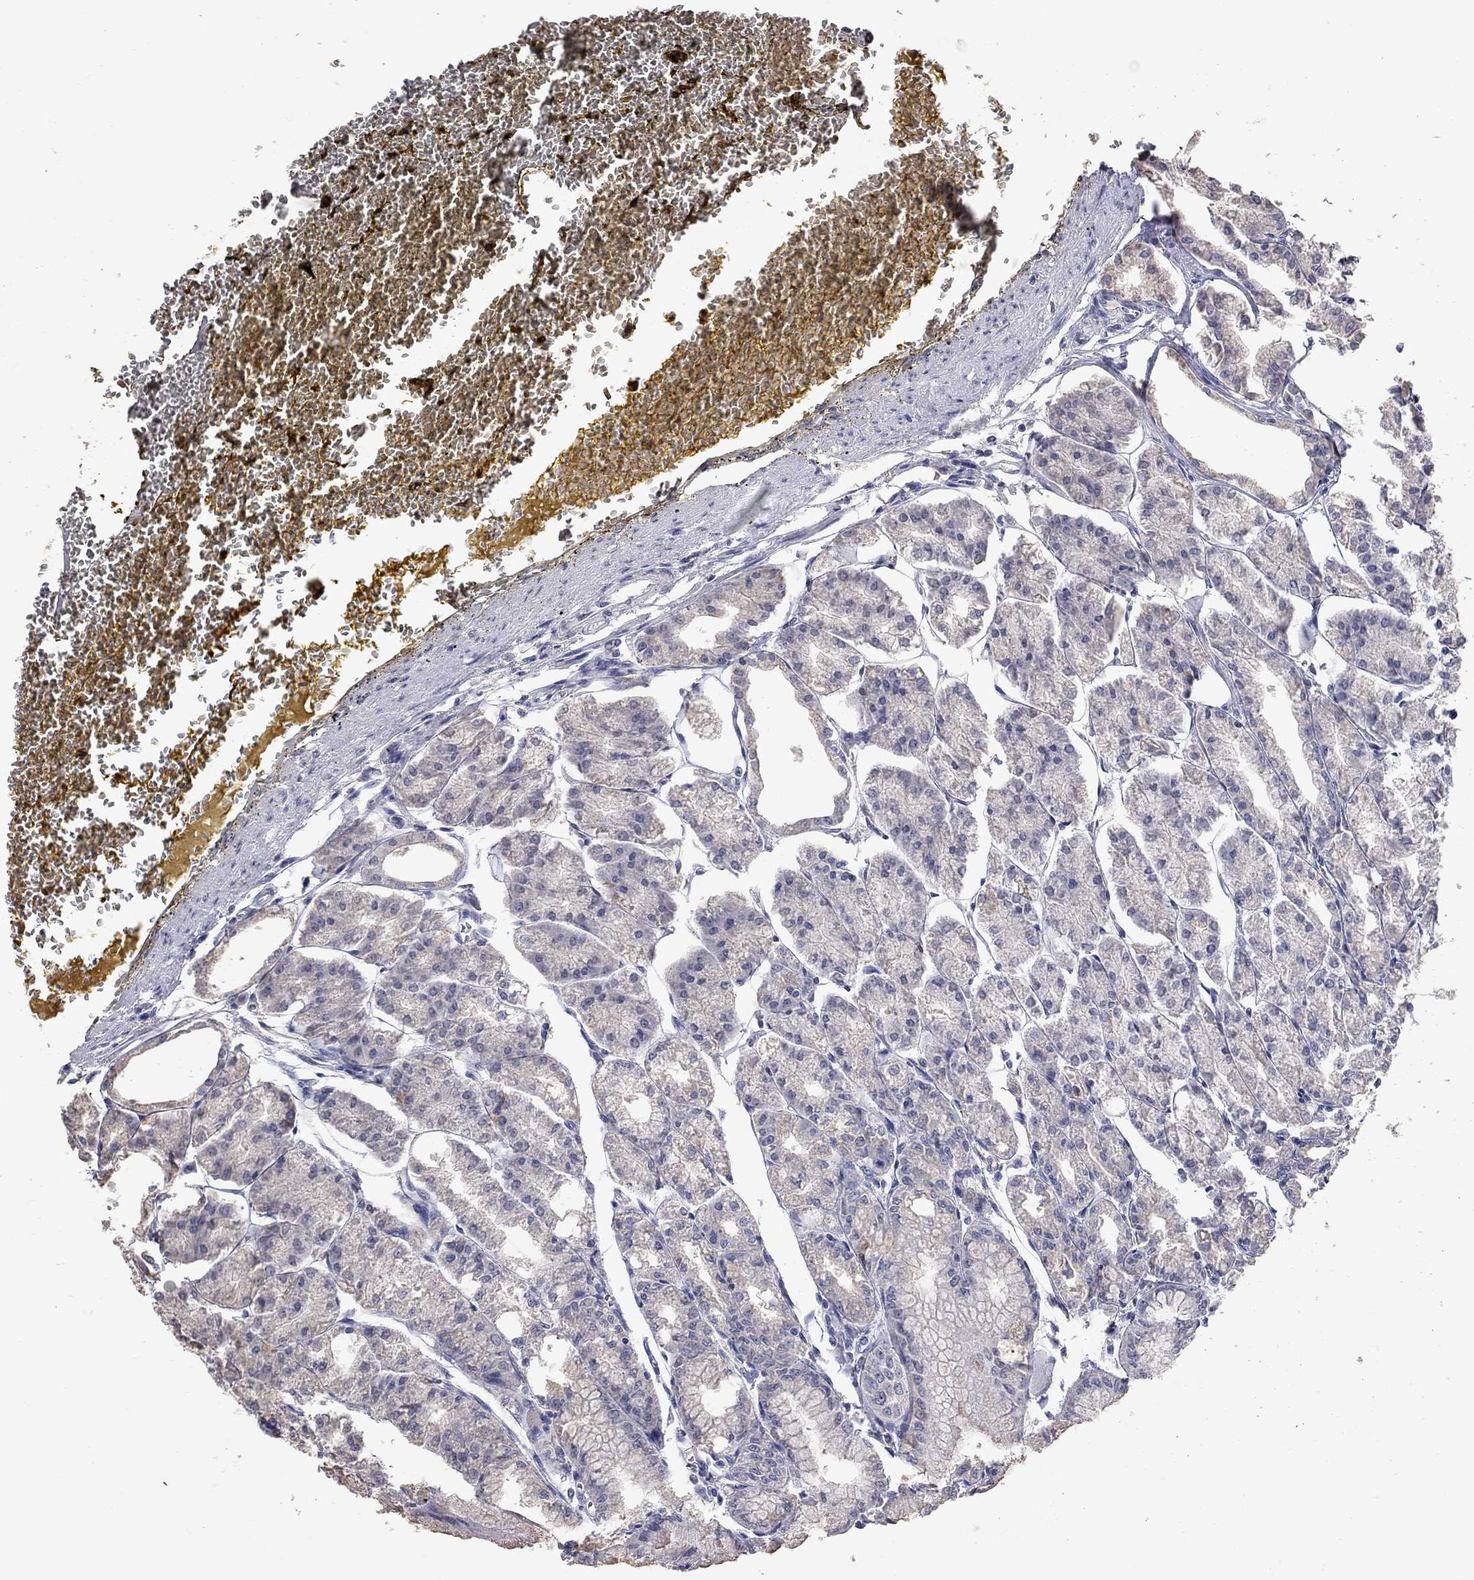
{"staining": {"intensity": "weak", "quantity": "<25%", "location": "cytoplasmic/membranous"}, "tissue": "stomach", "cell_type": "Glandular cells", "image_type": "normal", "snomed": [{"axis": "morphology", "description": "Normal tissue, NOS"}, {"axis": "topography", "description": "Stomach, lower"}], "caption": "This photomicrograph is of unremarkable stomach stained with immunohistochemistry to label a protein in brown with the nuclei are counter-stained blue. There is no positivity in glandular cells.", "gene": "NOS2", "patient": {"sex": "male", "age": 71}}